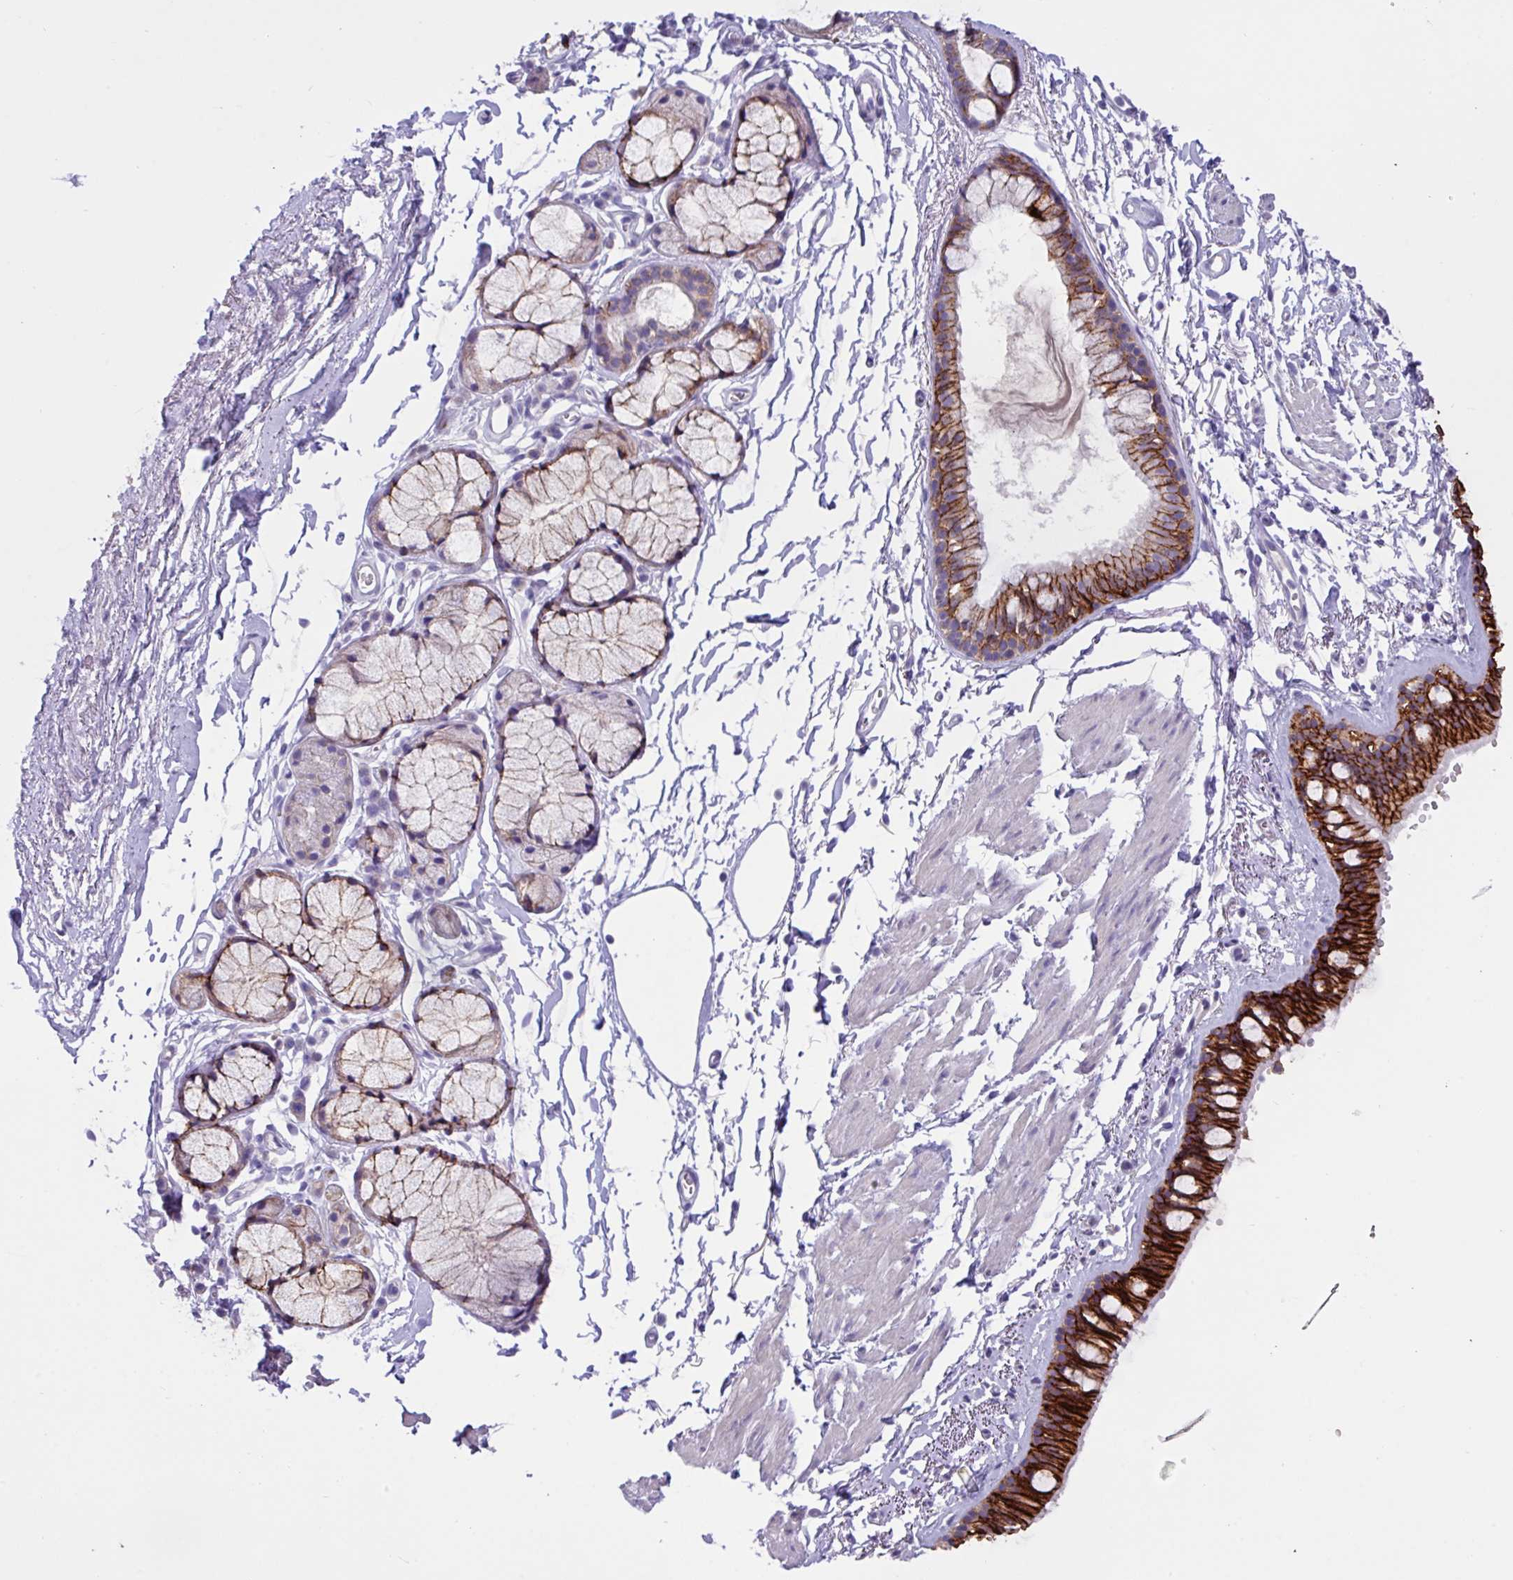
{"staining": {"intensity": "strong", "quantity": ">75%", "location": "cytoplasmic/membranous"}, "tissue": "bronchus", "cell_type": "Respiratory epithelial cells", "image_type": "normal", "snomed": [{"axis": "morphology", "description": "Normal tissue, NOS"}, {"axis": "topography", "description": "Cartilage tissue"}, {"axis": "topography", "description": "Bronchus"}, {"axis": "topography", "description": "Peripheral nerve tissue"}], "caption": "This micrograph demonstrates immunohistochemistry (IHC) staining of normal bronchus, with high strong cytoplasmic/membranous positivity in about >75% of respiratory epithelial cells.", "gene": "EPCAM", "patient": {"sex": "female", "age": 59}}